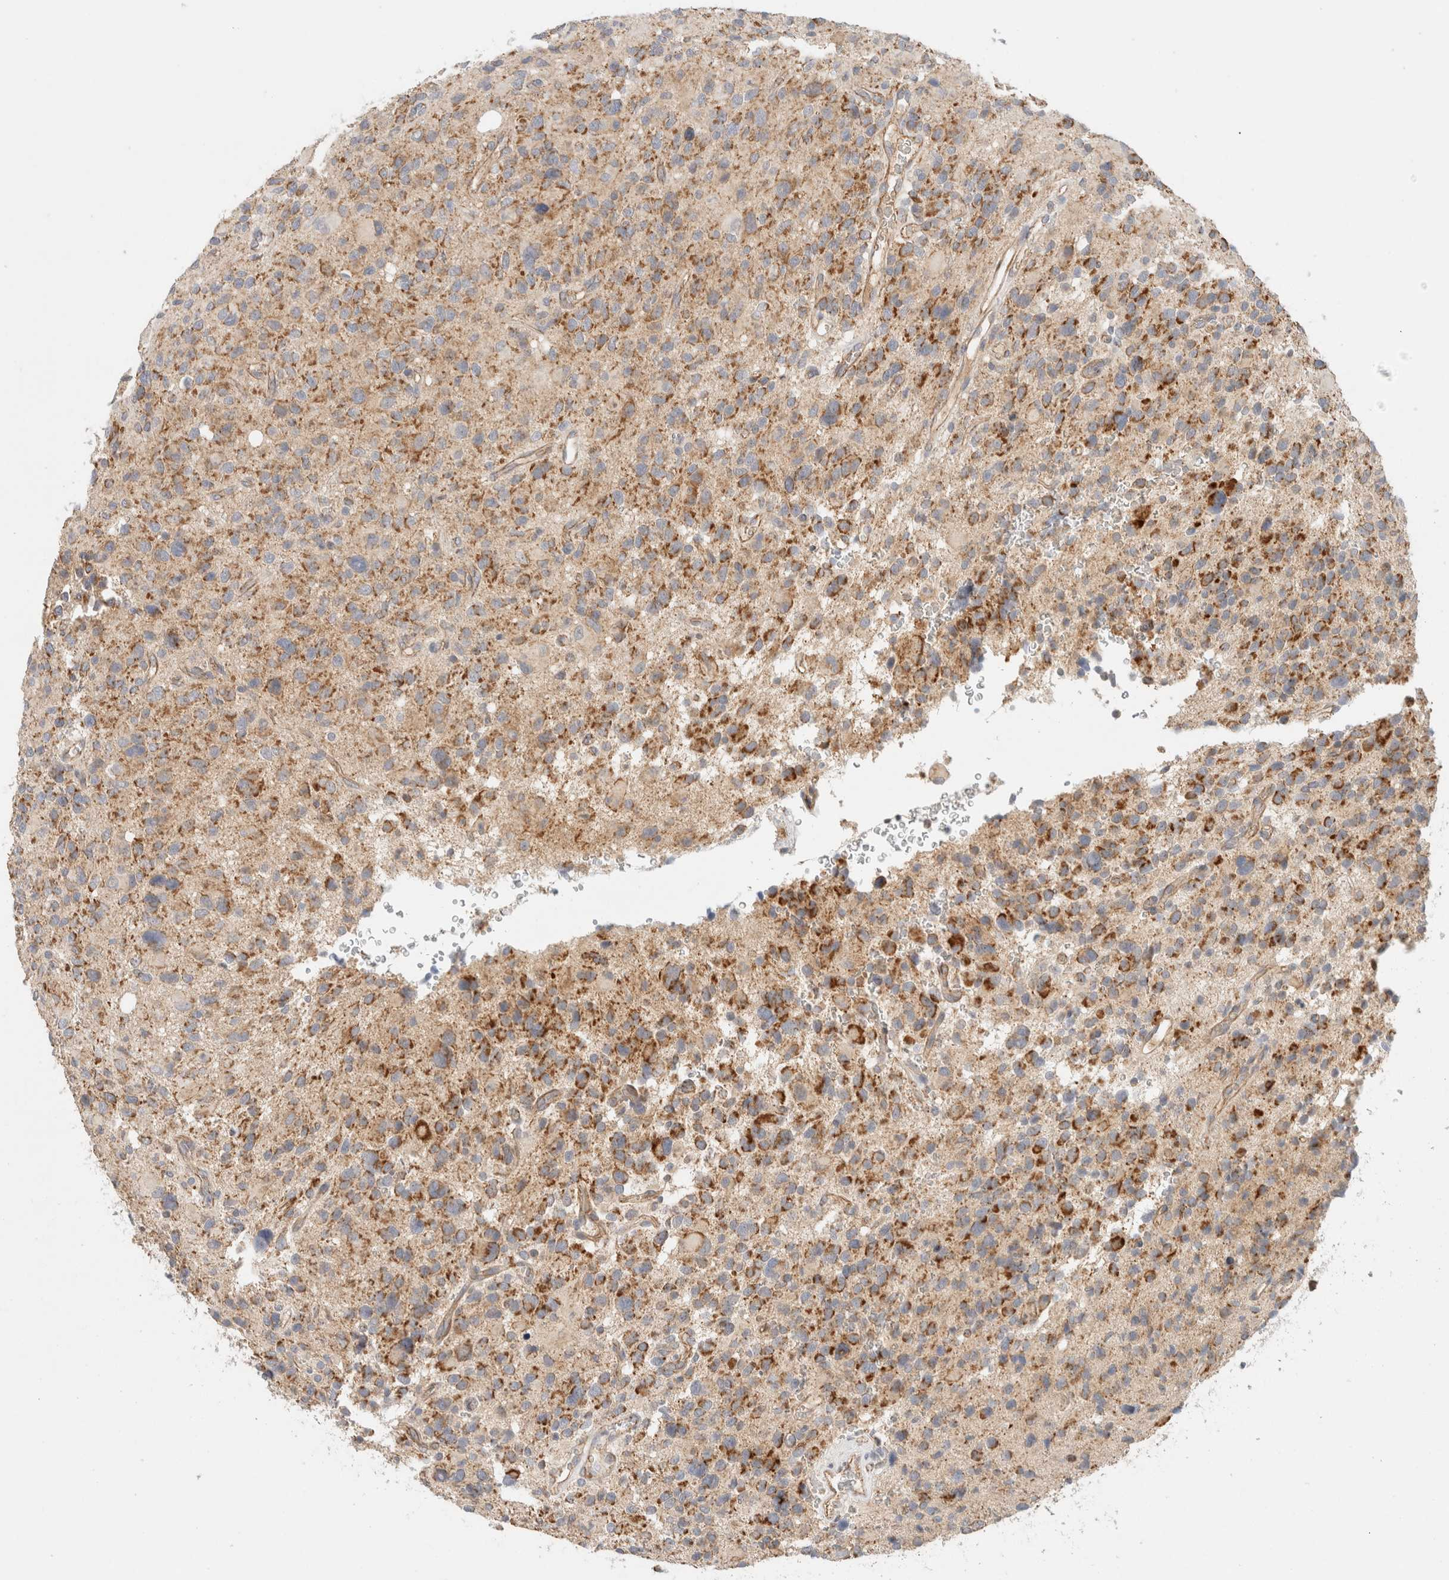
{"staining": {"intensity": "moderate", "quantity": ">75%", "location": "cytoplasmic/membranous"}, "tissue": "glioma", "cell_type": "Tumor cells", "image_type": "cancer", "snomed": [{"axis": "morphology", "description": "Glioma, malignant, High grade"}, {"axis": "topography", "description": "Brain"}], "caption": "A photomicrograph showing moderate cytoplasmic/membranous positivity in about >75% of tumor cells in malignant high-grade glioma, as visualized by brown immunohistochemical staining.", "gene": "MRM3", "patient": {"sex": "male", "age": 48}}